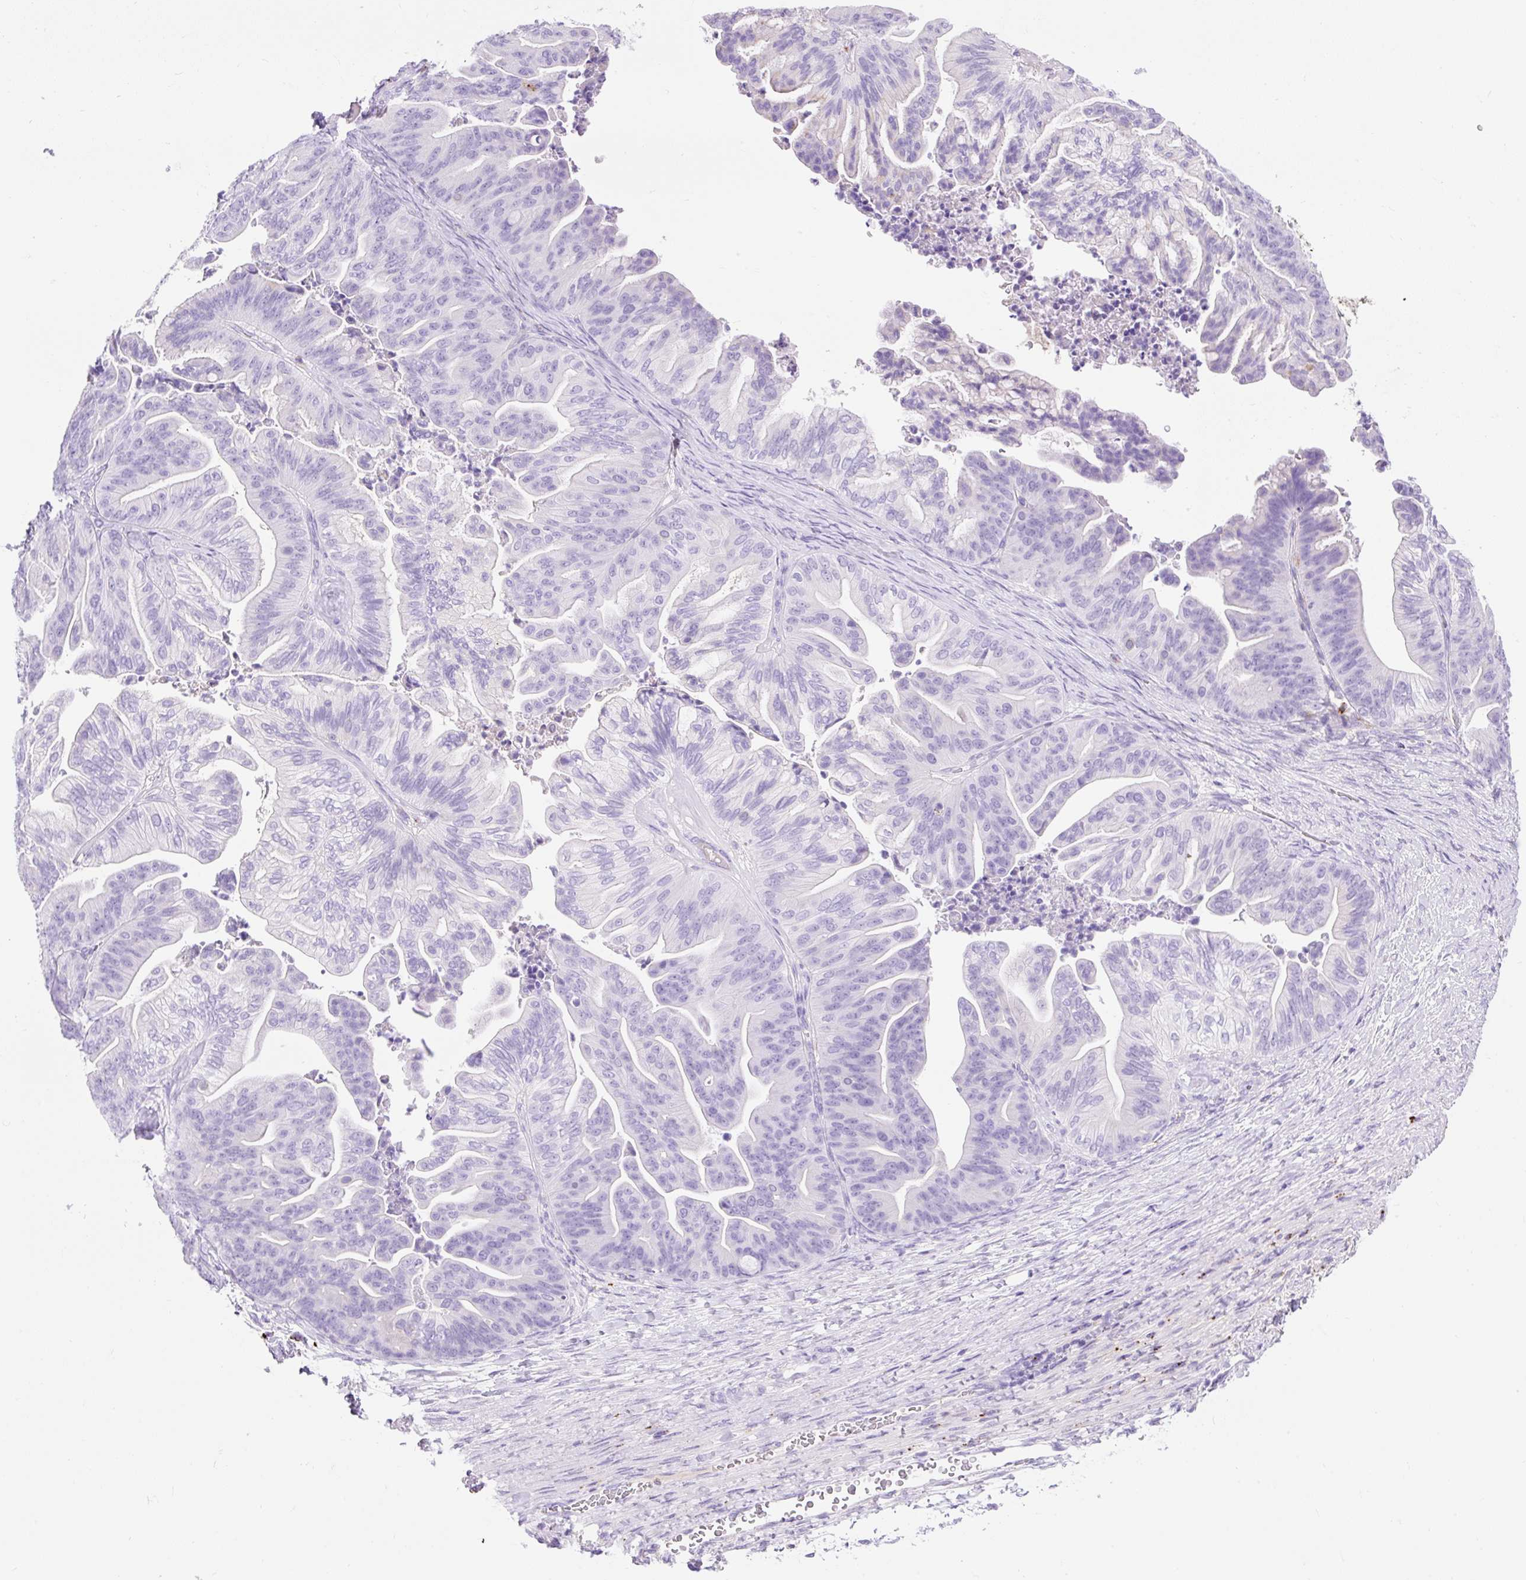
{"staining": {"intensity": "negative", "quantity": "none", "location": "none"}, "tissue": "ovarian cancer", "cell_type": "Tumor cells", "image_type": "cancer", "snomed": [{"axis": "morphology", "description": "Cystadenocarcinoma, mucinous, NOS"}, {"axis": "topography", "description": "Ovary"}], "caption": "DAB (3,3'-diaminobenzidine) immunohistochemical staining of human ovarian cancer (mucinous cystadenocarcinoma) displays no significant positivity in tumor cells.", "gene": "HEXB", "patient": {"sex": "female", "age": 67}}